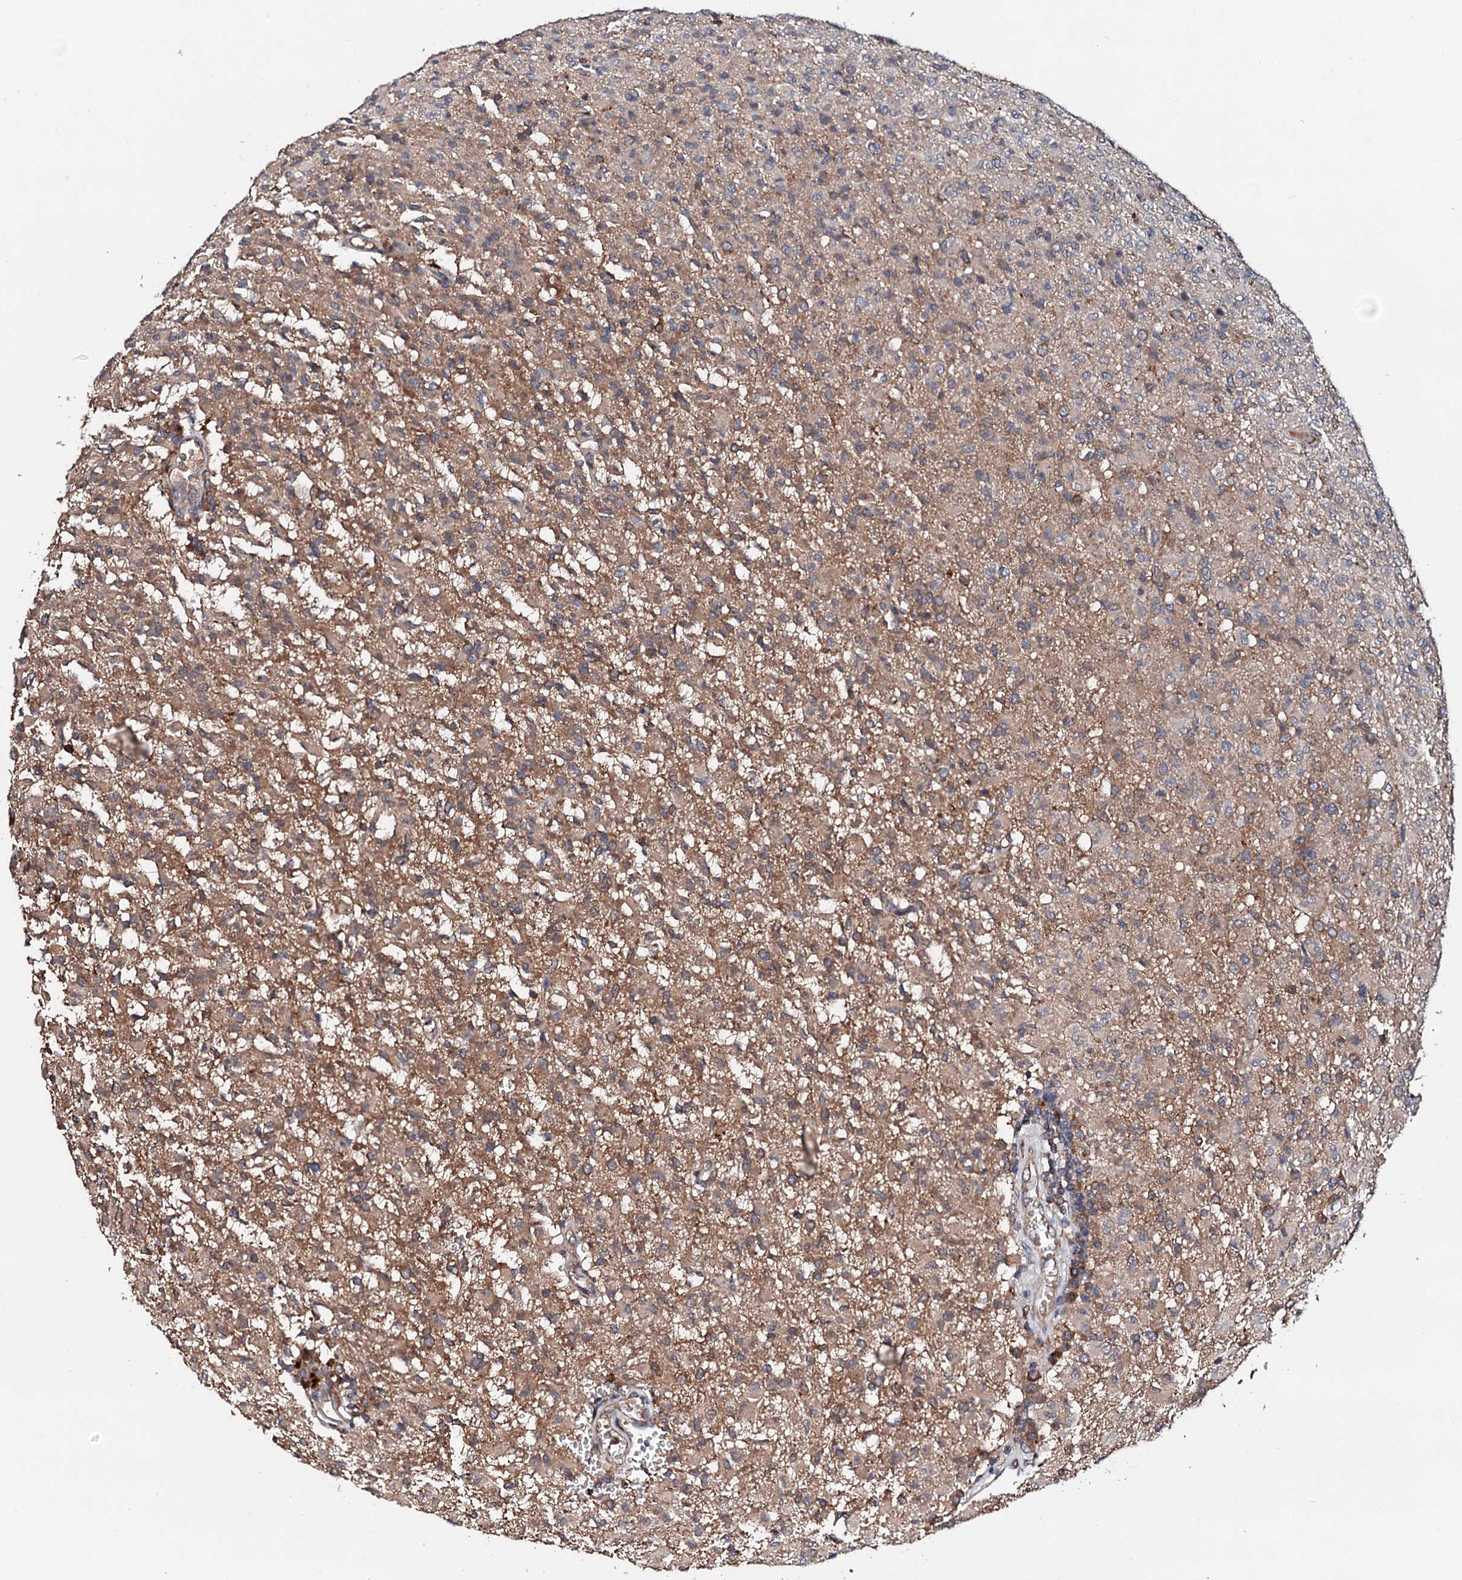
{"staining": {"intensity": "moderate", "quantity": "25%-75%", "location": "cytoplasmic/membranous"}, "tissue": "glioma", "cell_type": "Tumor cells", "image_type": "cancer", "snomed": [{"axis": "morphology", "description": "Glioma, malignant, High grade"}, {"axis": "topography", "description": "Brain"}], "caption": "A micrograph of human malignant glioma (high-grade) stained for a protein exhibits moderate cytoplasmic/membranous brown staining in tumor cells.", "gene": "EXTL1", "patient": {"sex": "female", "age": 57}}